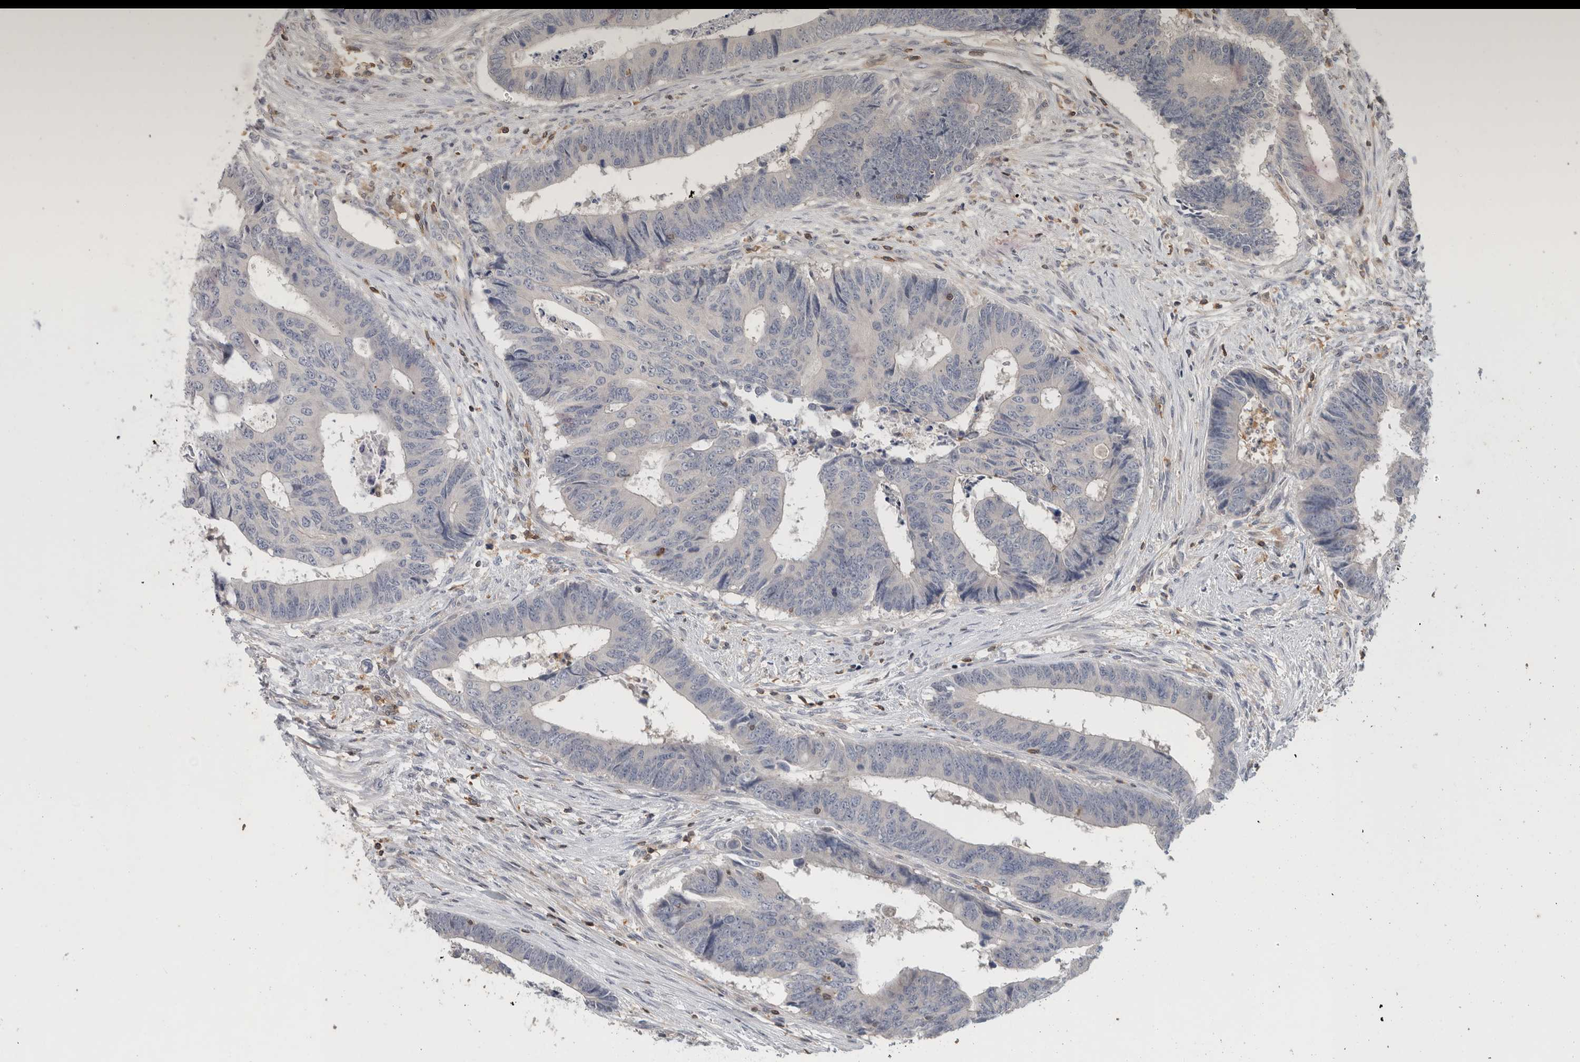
{"staining": {"intensity": "negative", "quantity": "none", "location": "none"}, "tissue": "colorectal cancer", "cell_type": "Tumor cells", "image_type": "cancer", "snomed": [{"axis": "morphology", "description": "Adenocarcinoma, NOS"}, {"axis": "topography", "description": "Rectum"}], "caption": "DAB (3,3'-diaminobenzidine) immunohistochemical staining of human adenocarcinoma (colorectal) demonstrates no significant staining in tumor cells.", "gene": "GFRA2", "patient": {"sex": "male", "age": 84}}